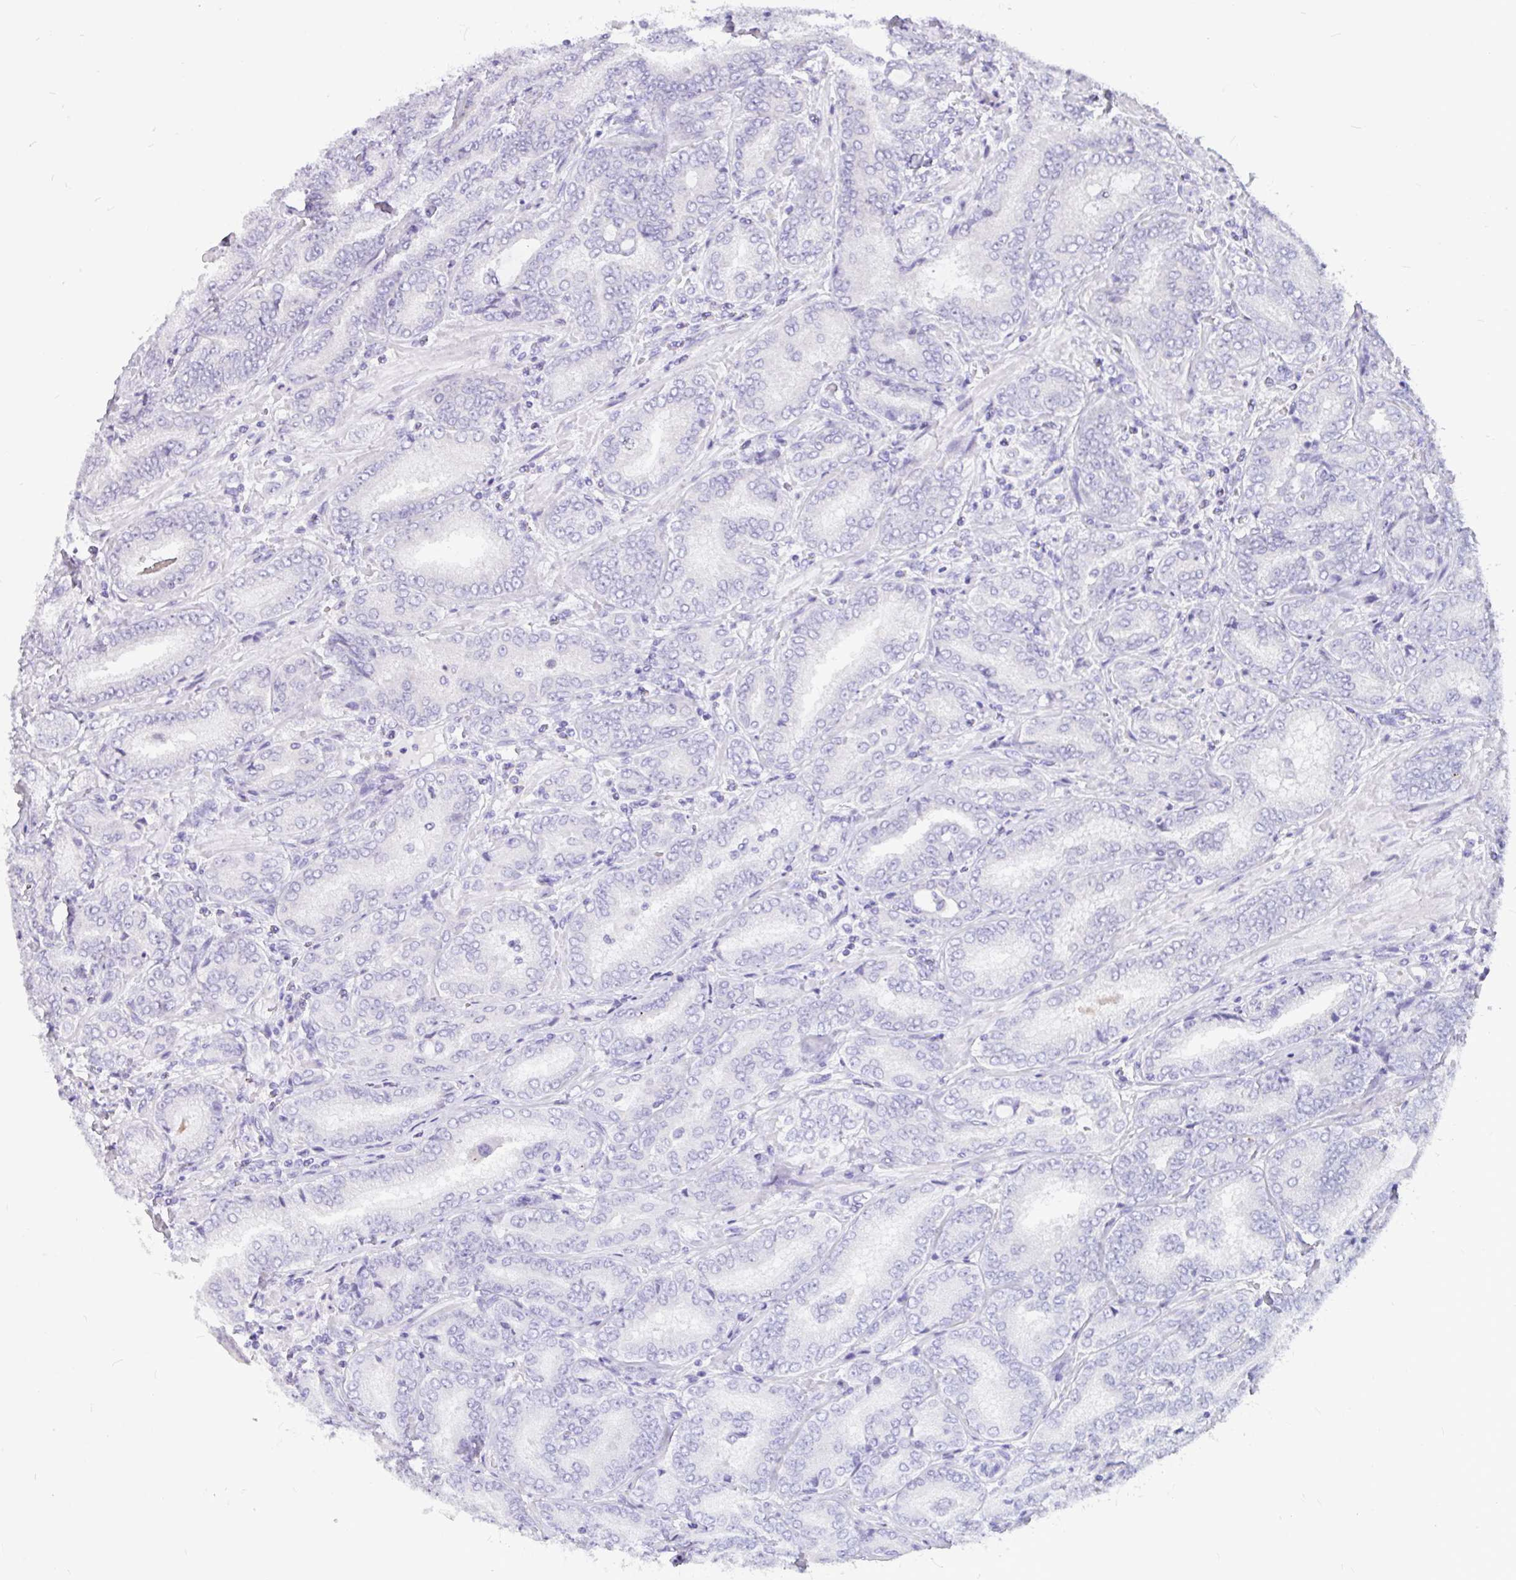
{"staining": {"intensity": "negative", "quantity": "none", "location": "none"}, "tissue": "prostate cancer", "cell_type": "Tumor cells", "image_type": "cancer", "snomed": [{"axis": "morphology", "description": "Adenocarcinoma, High grade"}, {"axis": "topography", "description": "Prostate"}], "caption": "IHC micrograph of high-grade adenocarcinoma (prostate) stained for a protein (brown), which exhibits no positivity in tumor cells.", "gene": "KIAA2013", "patient": {"sex": "male", "age": 72}}